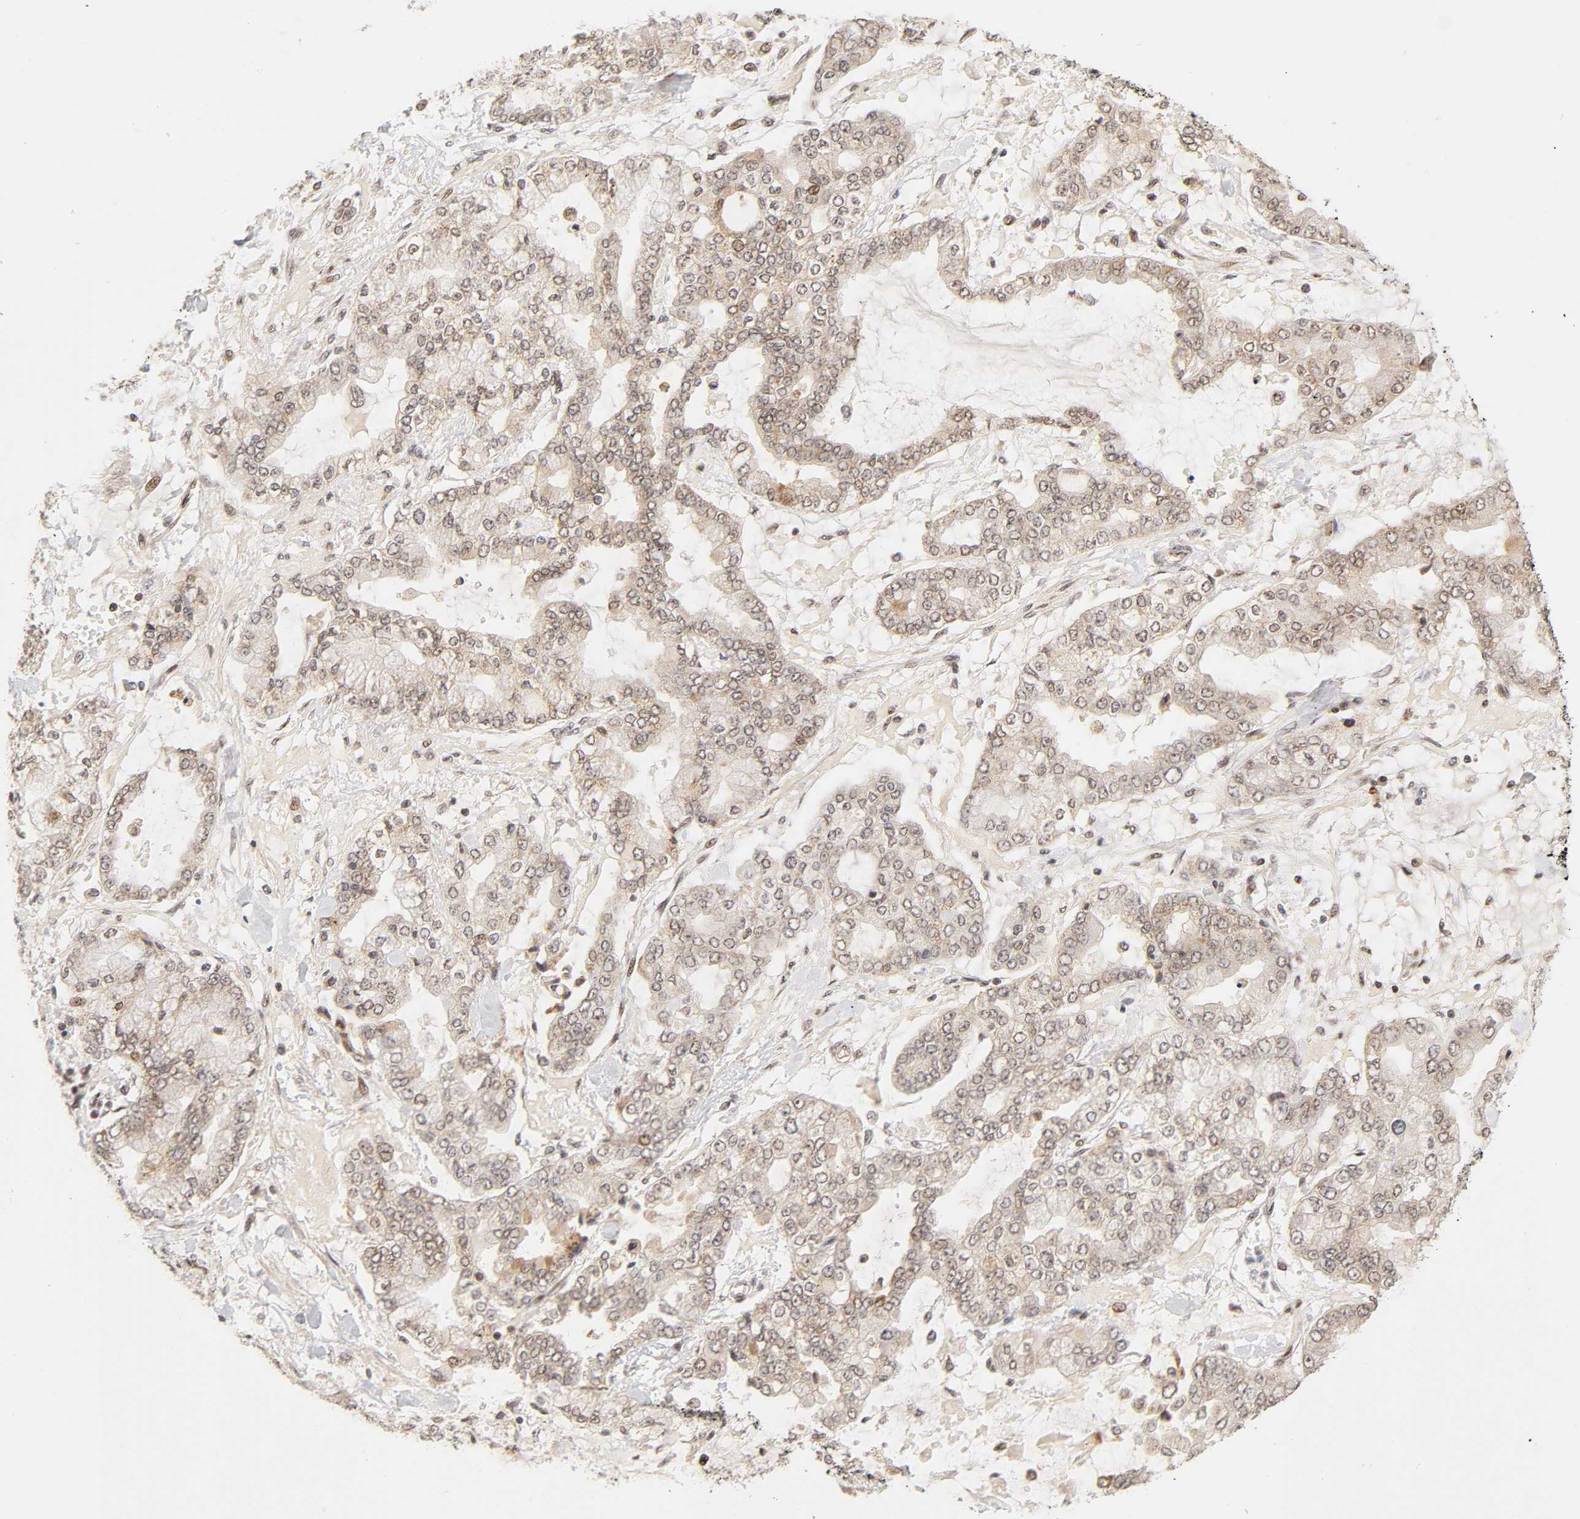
{"staining": {"intensity": "weak", "quantity": "25%-75%", "location": "cytoplasmic/membranous,nuclear"}, "tissue": "stomach cancer", "cell_type": "Tumor cells", "image_type": "cancer", "snomed": [{"axis": "morphology", "description": "Normal tissue, NOS"}, {"axis": "morphology", "description": "Adenocarcinoma, NOS"}, {"axis": "topography", "description": "Stomach, upper"}, {"axis": "topography", "description": "Stomach"}], "caption": "Tumor cells display low levels of weak cytoplasmic/membranous and nuclear staining in approximately 25%-75% of cells in human stomach adenocarcinoma. The protein of interest is stained brown, and the nuclei are stained in blue (DAB (3,3'-diaminobenzidine) IHC with brightfield microscopy, high magnification).", "gene": "TAF10", "patient": {"sex": "male", "age": 76}}